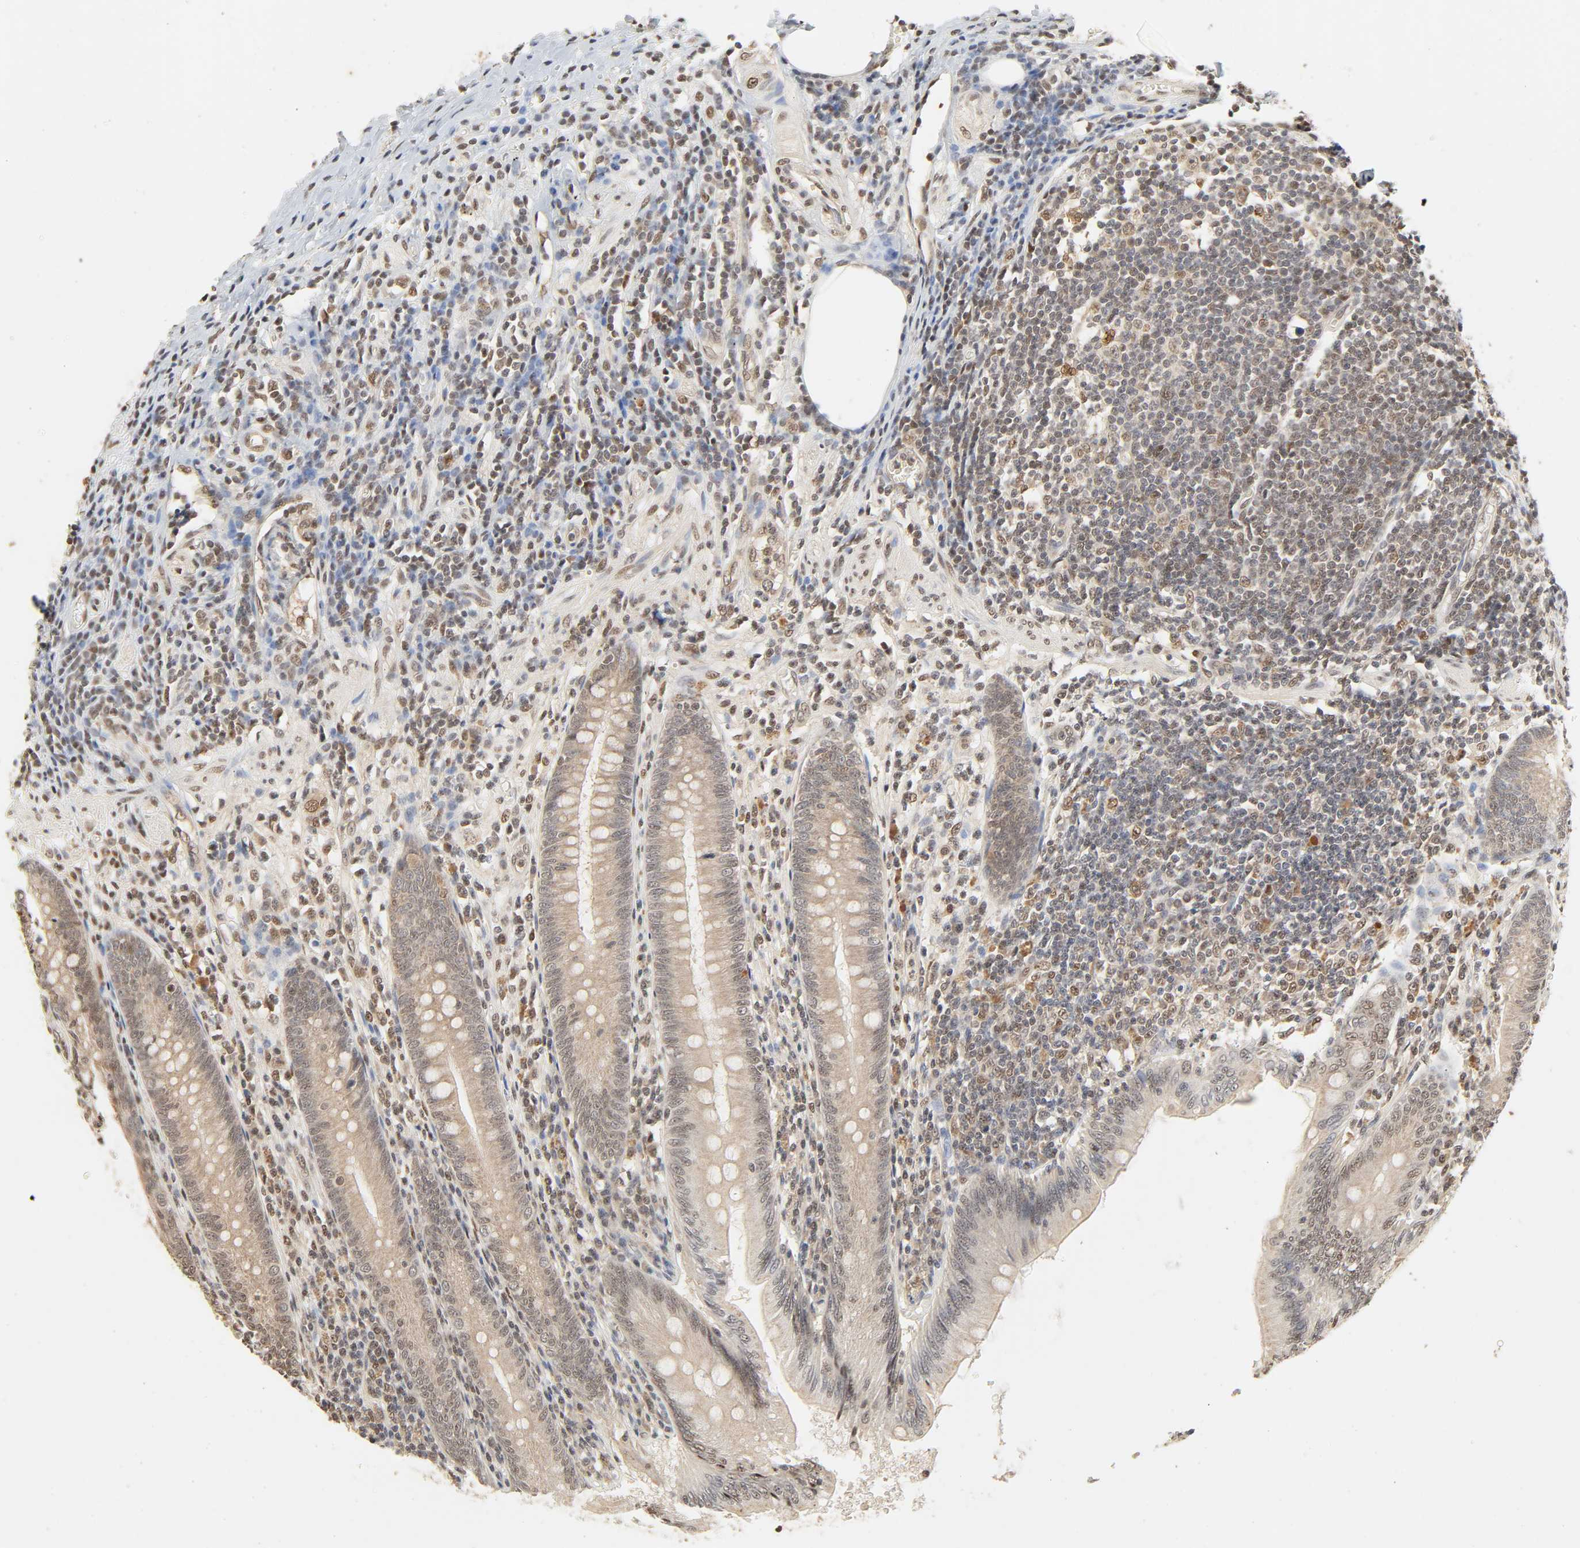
{"staining": {"intensity": "moderate", "quantity": "<25%", "location": "cytoplasmic/membranous,nuclear"}, "tissue": "appendix", "cell_type": "Glandular cells", "image_type": "normal", "snomed": [{"axis": "morphology", "description": "Normal tissue, NOS"}, {"axis": "morphology", "description": "Inflammation, NOS"}, {"axis": "topography", "description": "Appendix"}], "caption": "Glandular cells reveal moderate cytoplasmic/membranous,nuclear staining in approximately <25% of cells in unremarkable appendix. (Stains: DAB (3,3'-diaminobenzidine) in brown, nuclei in blue, Microscopy: brightfield microscopy at high magnification).", "gene": "UBC", "patient": {"sex": "male", "age": 46}}